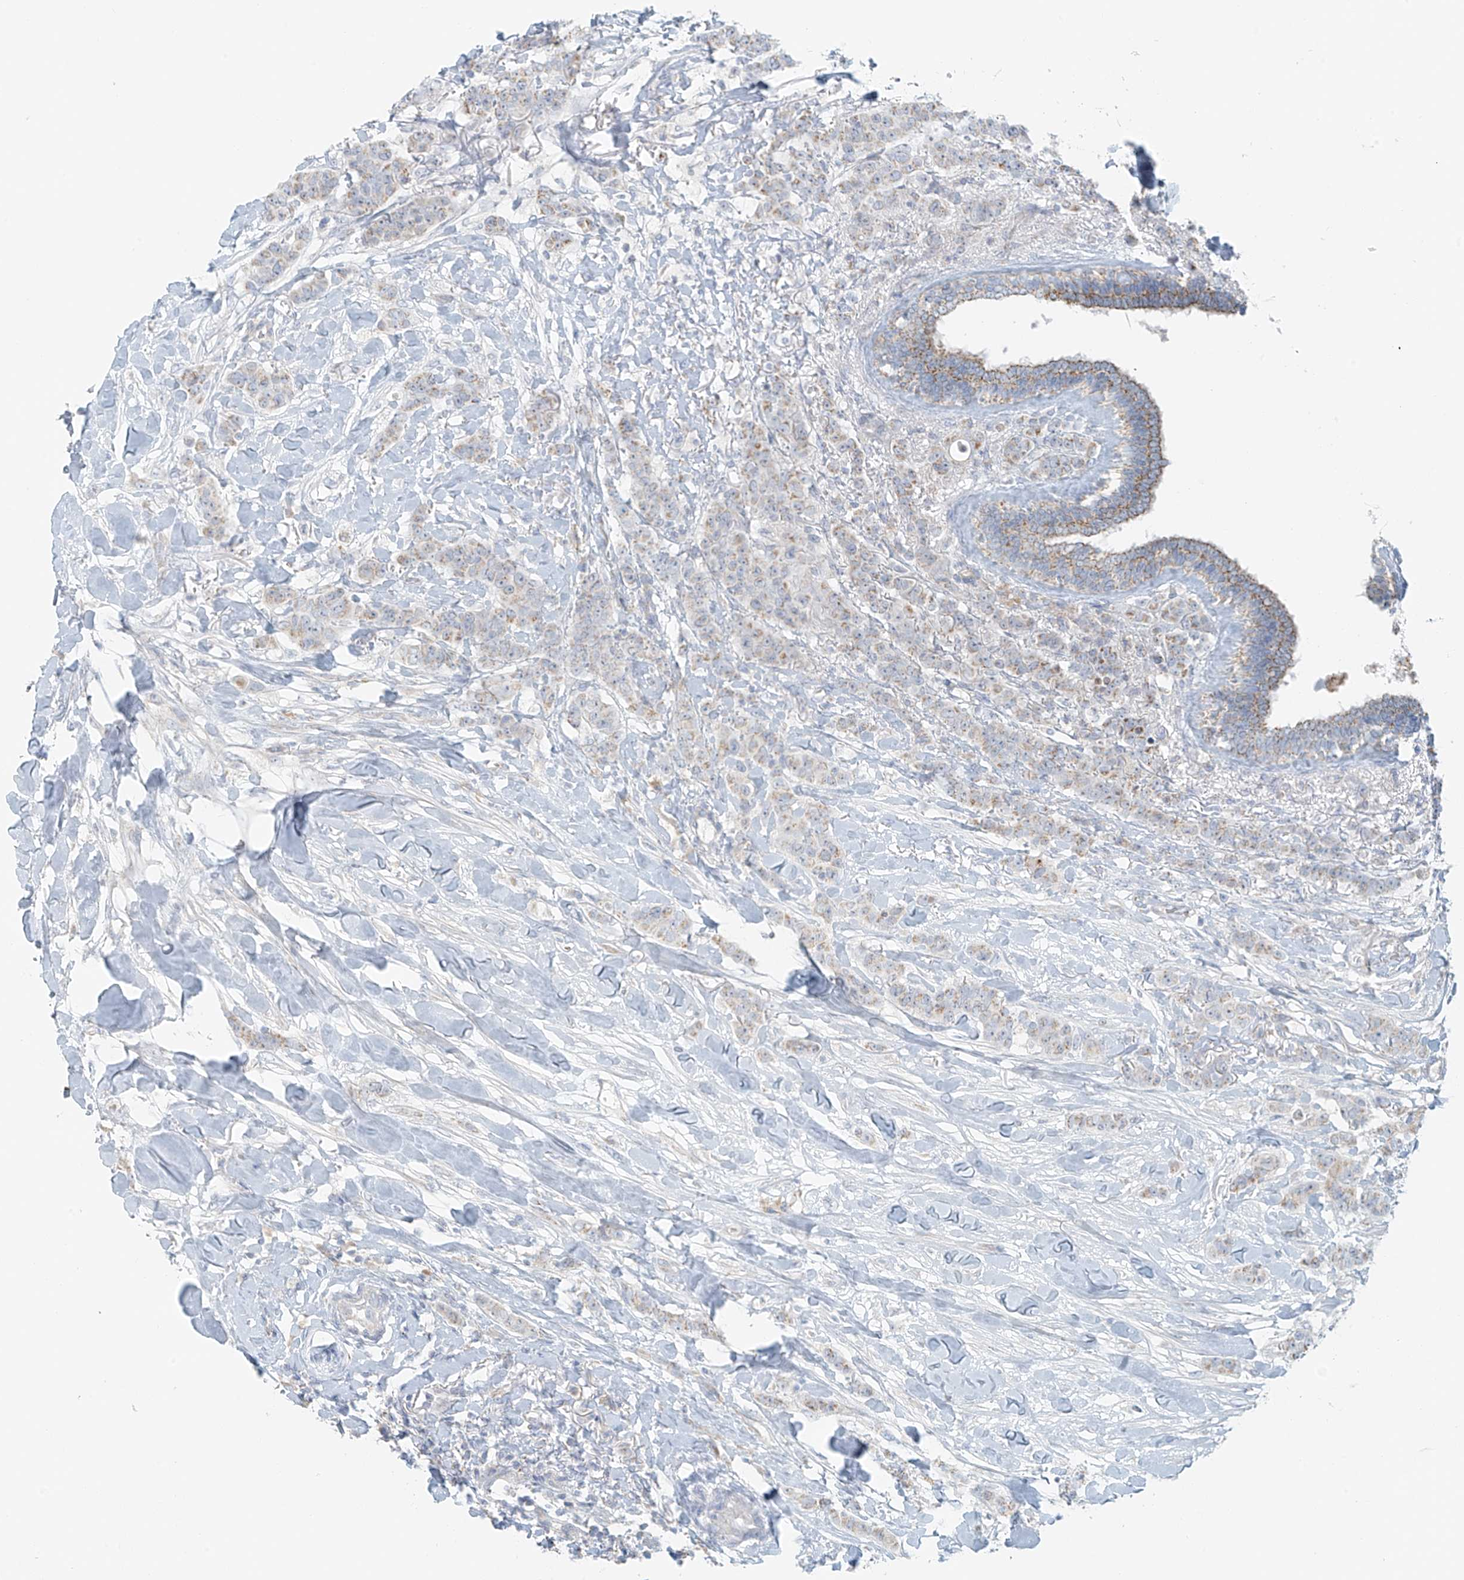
{"staining": {"intensity": "moderate", "quantity": "<25%", "location": "cytoplasmic/membranous"}, "tissue": "breast cancer", "cell_type": "Tumor cells", "image_type": "cancer", "snomed": [{"axis": "morphology", "description": "Duct carcinoma"}, {"axis": "topography", "description": "Breast"}], "caption": "IHC micrograph of neoplastic tissue: human infiltrating ductal carcinoma (breast) stained using immunohistochemistry (IHC) shows low levels of moderate protein expression localized specifically in the cytoplasmic/membranous of tumor cells, appearing as a cytoplasmic/membranous brown color.", "gene": "UST", "patient": {"sex": "female", "age": 40}}